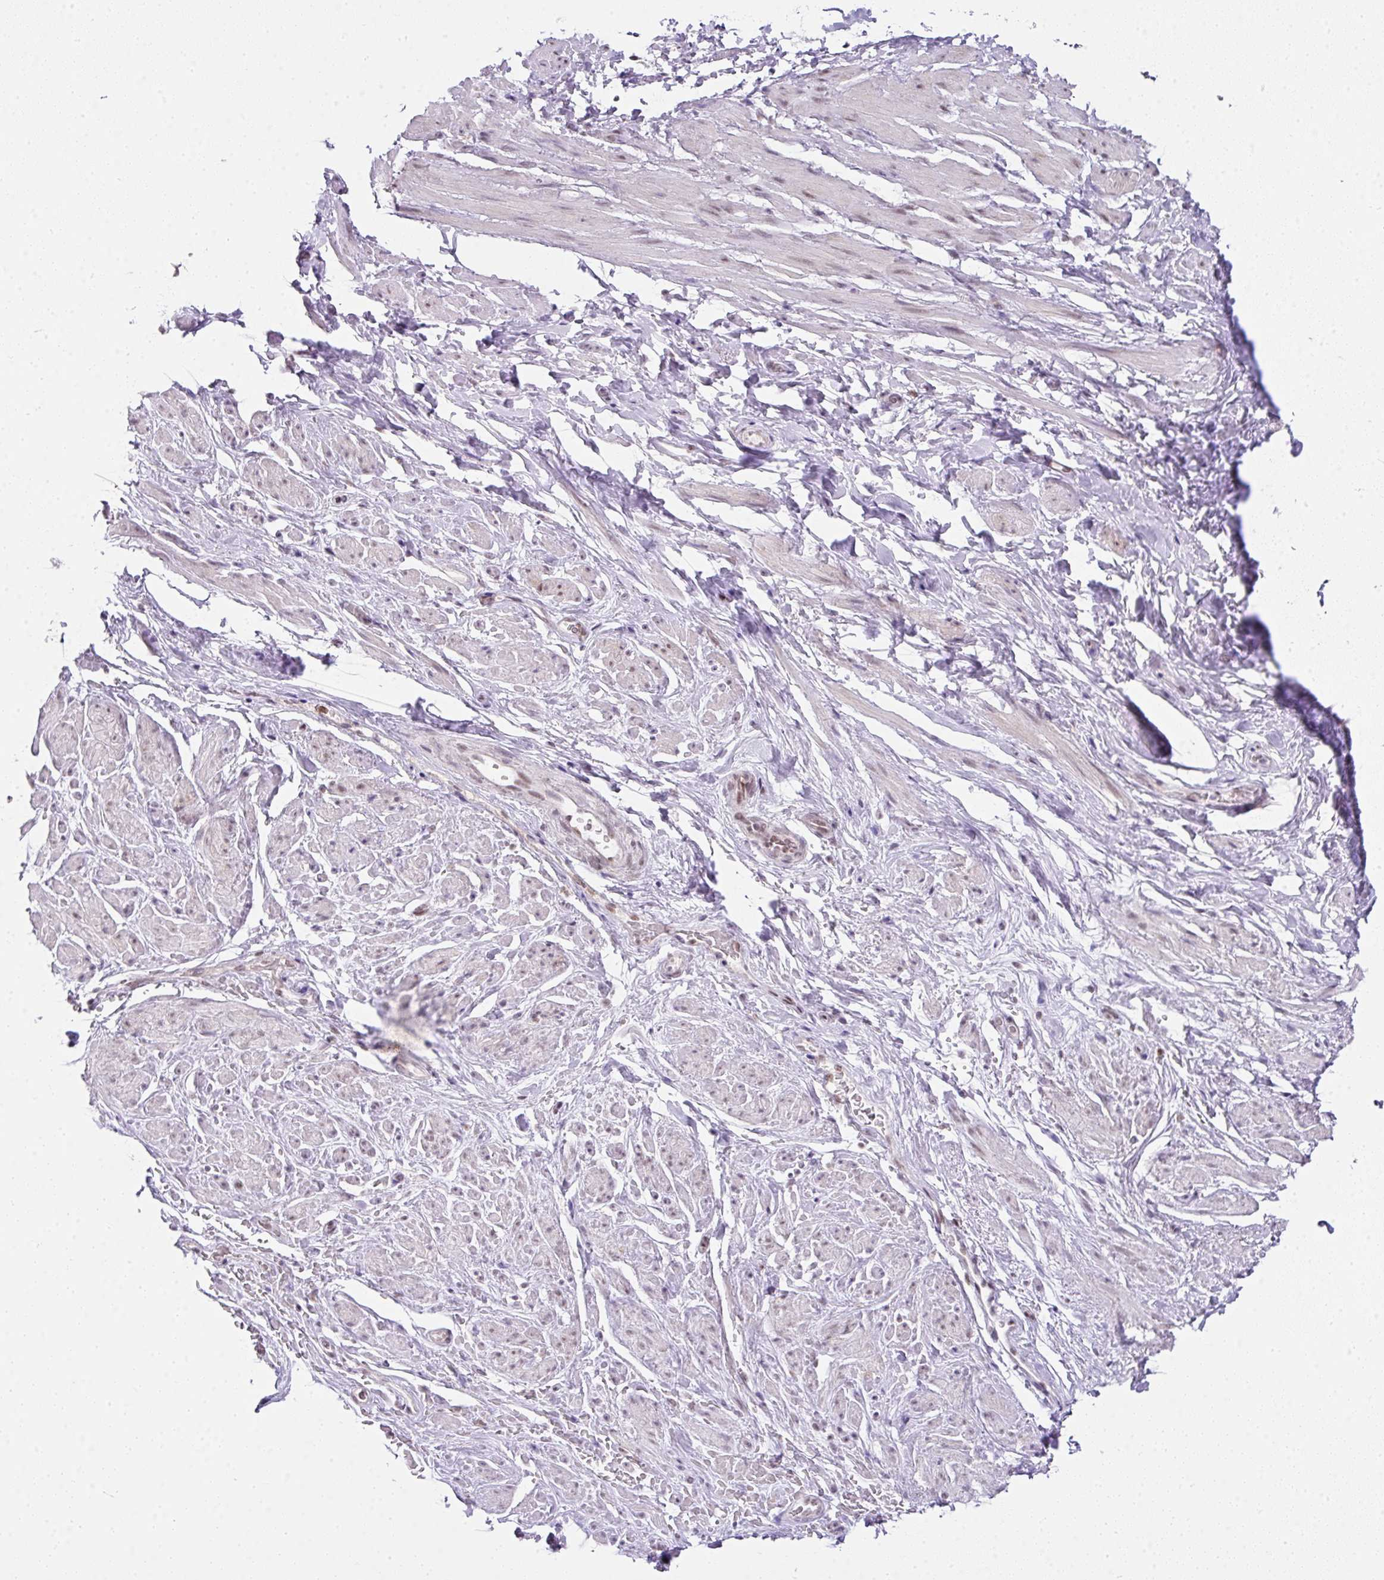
{"staining": {"intensity": "weak", "quantity": "<25%", "location": "nuclear"}, "tissue": "smooth muscle", "cell_type": "Smooth muscle cells", "image_type": "normal", "snomed": [{"axis": "morphology", "description": "Normal tissue, NOS"}, {"axis": "topography", "description": "Smooth muscle"}, {"axis": "topography", "description": "Peripheral nerve tissue"}], "caption": "Protein analysis of unremarkable smooth muscle demonstrates no significant staining in smooth muscle cells.", "gene": "FAM32A", "patient": {"sex": "male", "age": 69}}